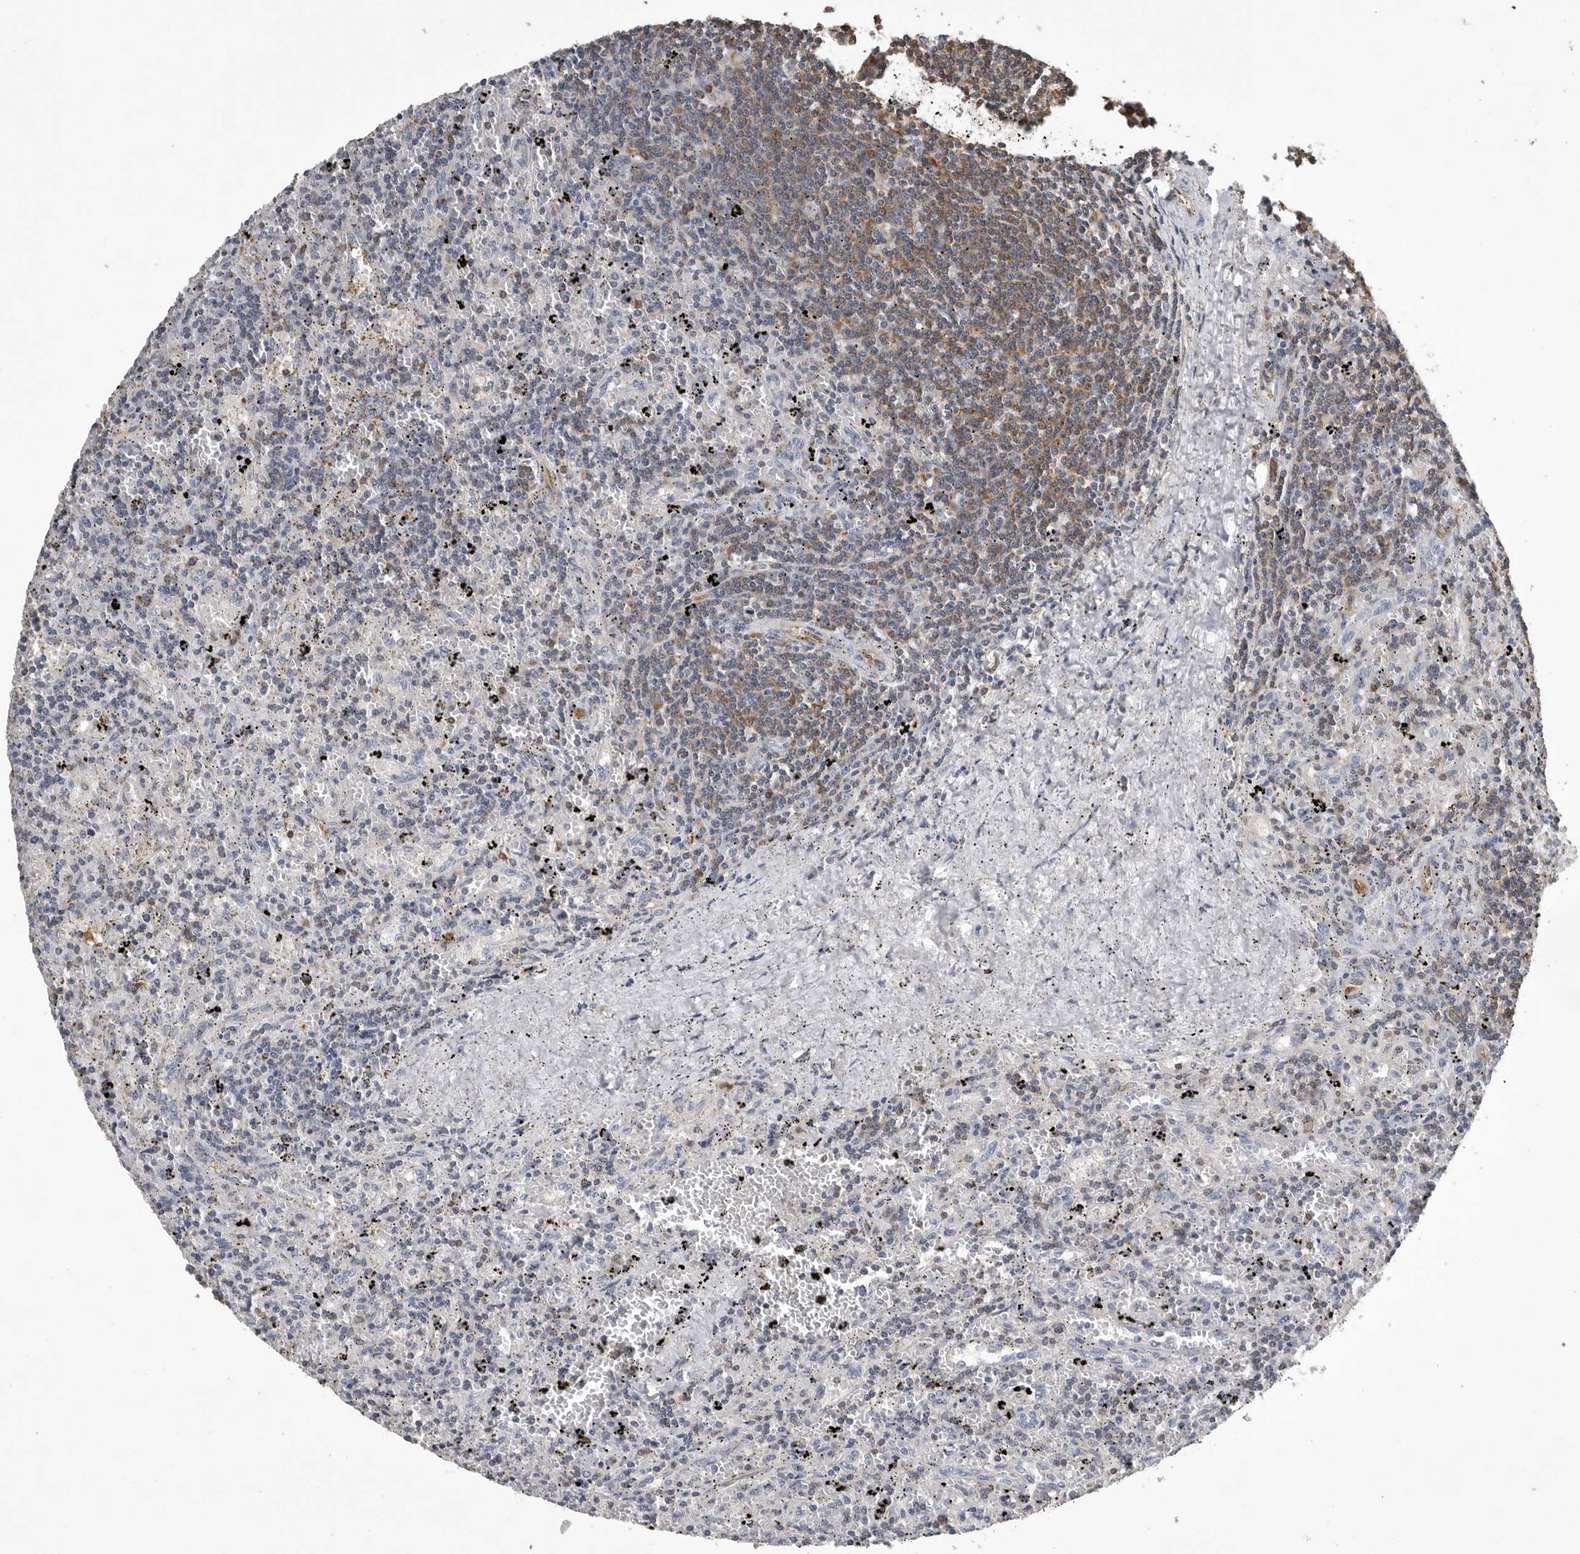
{"staining": {"intensity": "moderate", "quantity": "<25%", "location": "cytoplasmic/membranous"}, "tissue": "lymphoma", "cell_type": "Tumor cells", "image_type": "cancer", "snomed": [{"axis": "morphology", "description": "Malignant lymphoma, non-Hodgkin's type, Low grade"}, {"axis": "topography", "description": "Spleen"}], "caption": "The photomicrograph shows staining of lymphoma, revealing moderate cytoplasmic/membranous protein positivity (brown color) within tumor cells.", "gene": "PDCD4", "patient": {"sex": "male", "age": 76}}